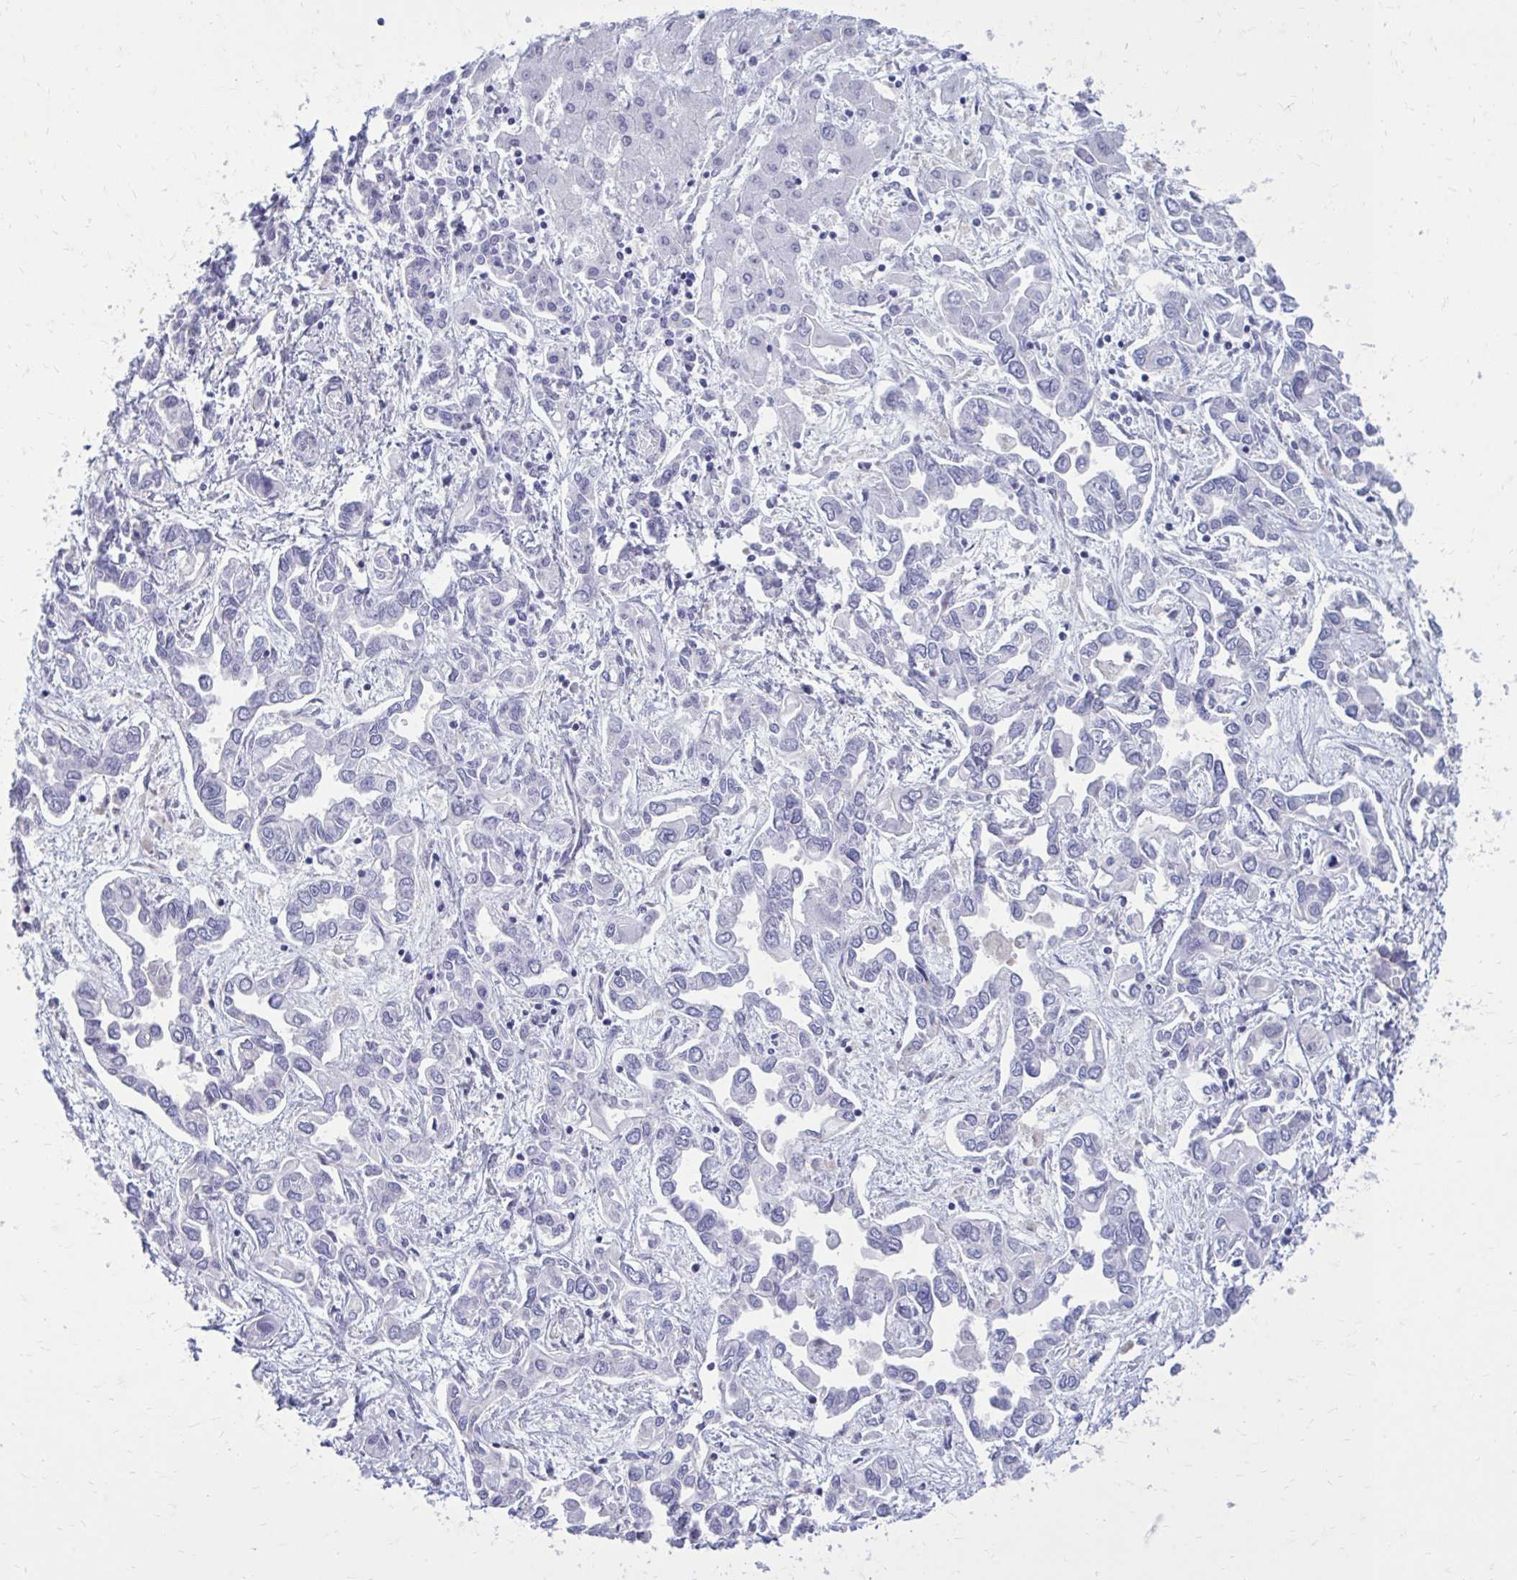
{"staining": {"intensity": "negative", "quantity": "none", "location": "none"}, "tissue": "liver cancer", "cell_type": "Tumor cells", "image_type": "cancer", "snomed": [{"axis": "morphology", "description": "Cholangiocarcinoma"}, {"axis": "topography", "description": "Liver"}], "caption": "Immunohistochemical staining of human liver cholangiocarcinoma demonstrates no significant staining in tumor cells. (Brightfield microscopy of DAB (3,3'-diaminobenzidine) immunohistochemistry (IHC) at high magnification).", "gene": "CLTA", "patient": {"sex": "female", "age": 64}}